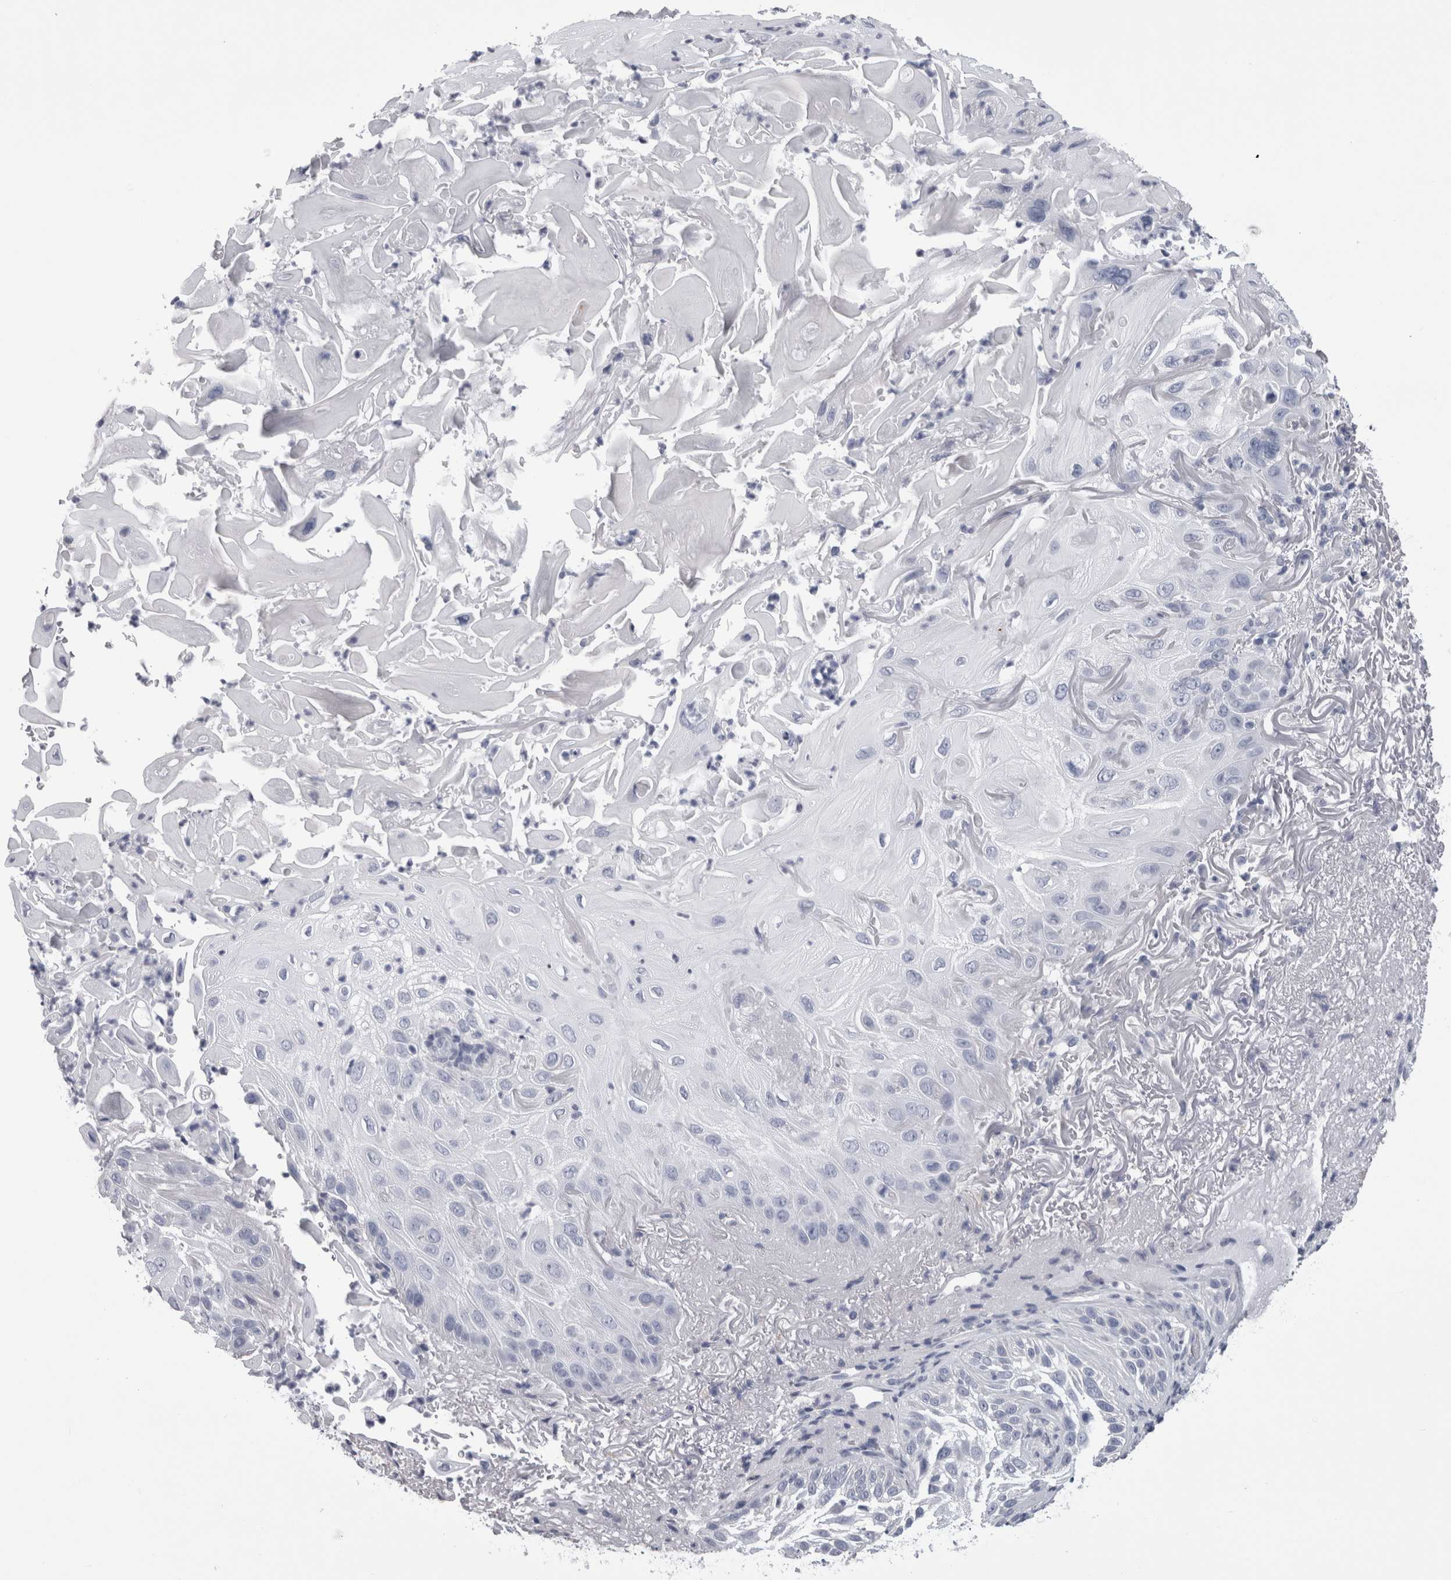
{"staining": {"intensity": "negative", "quantity": "none", "location": "none"}, "tissue": "skin cancer", "cell_type": "Tumor cells", "image_type": "cancer", "snomed": [{"axis": "morphology", "description": "Squamous cell carcinoma, NOS"}, {"axis": "topography", "description": "Skin"}], "caption": "High power microscopy image of an immunohistochemistry (IHC) photomicrograph of skin cancer (squamous cell carcinoma), revealing no significant staining in tumor cells.", "gene": "AFMID", "patient": {"sex": "female", "age": 77}}